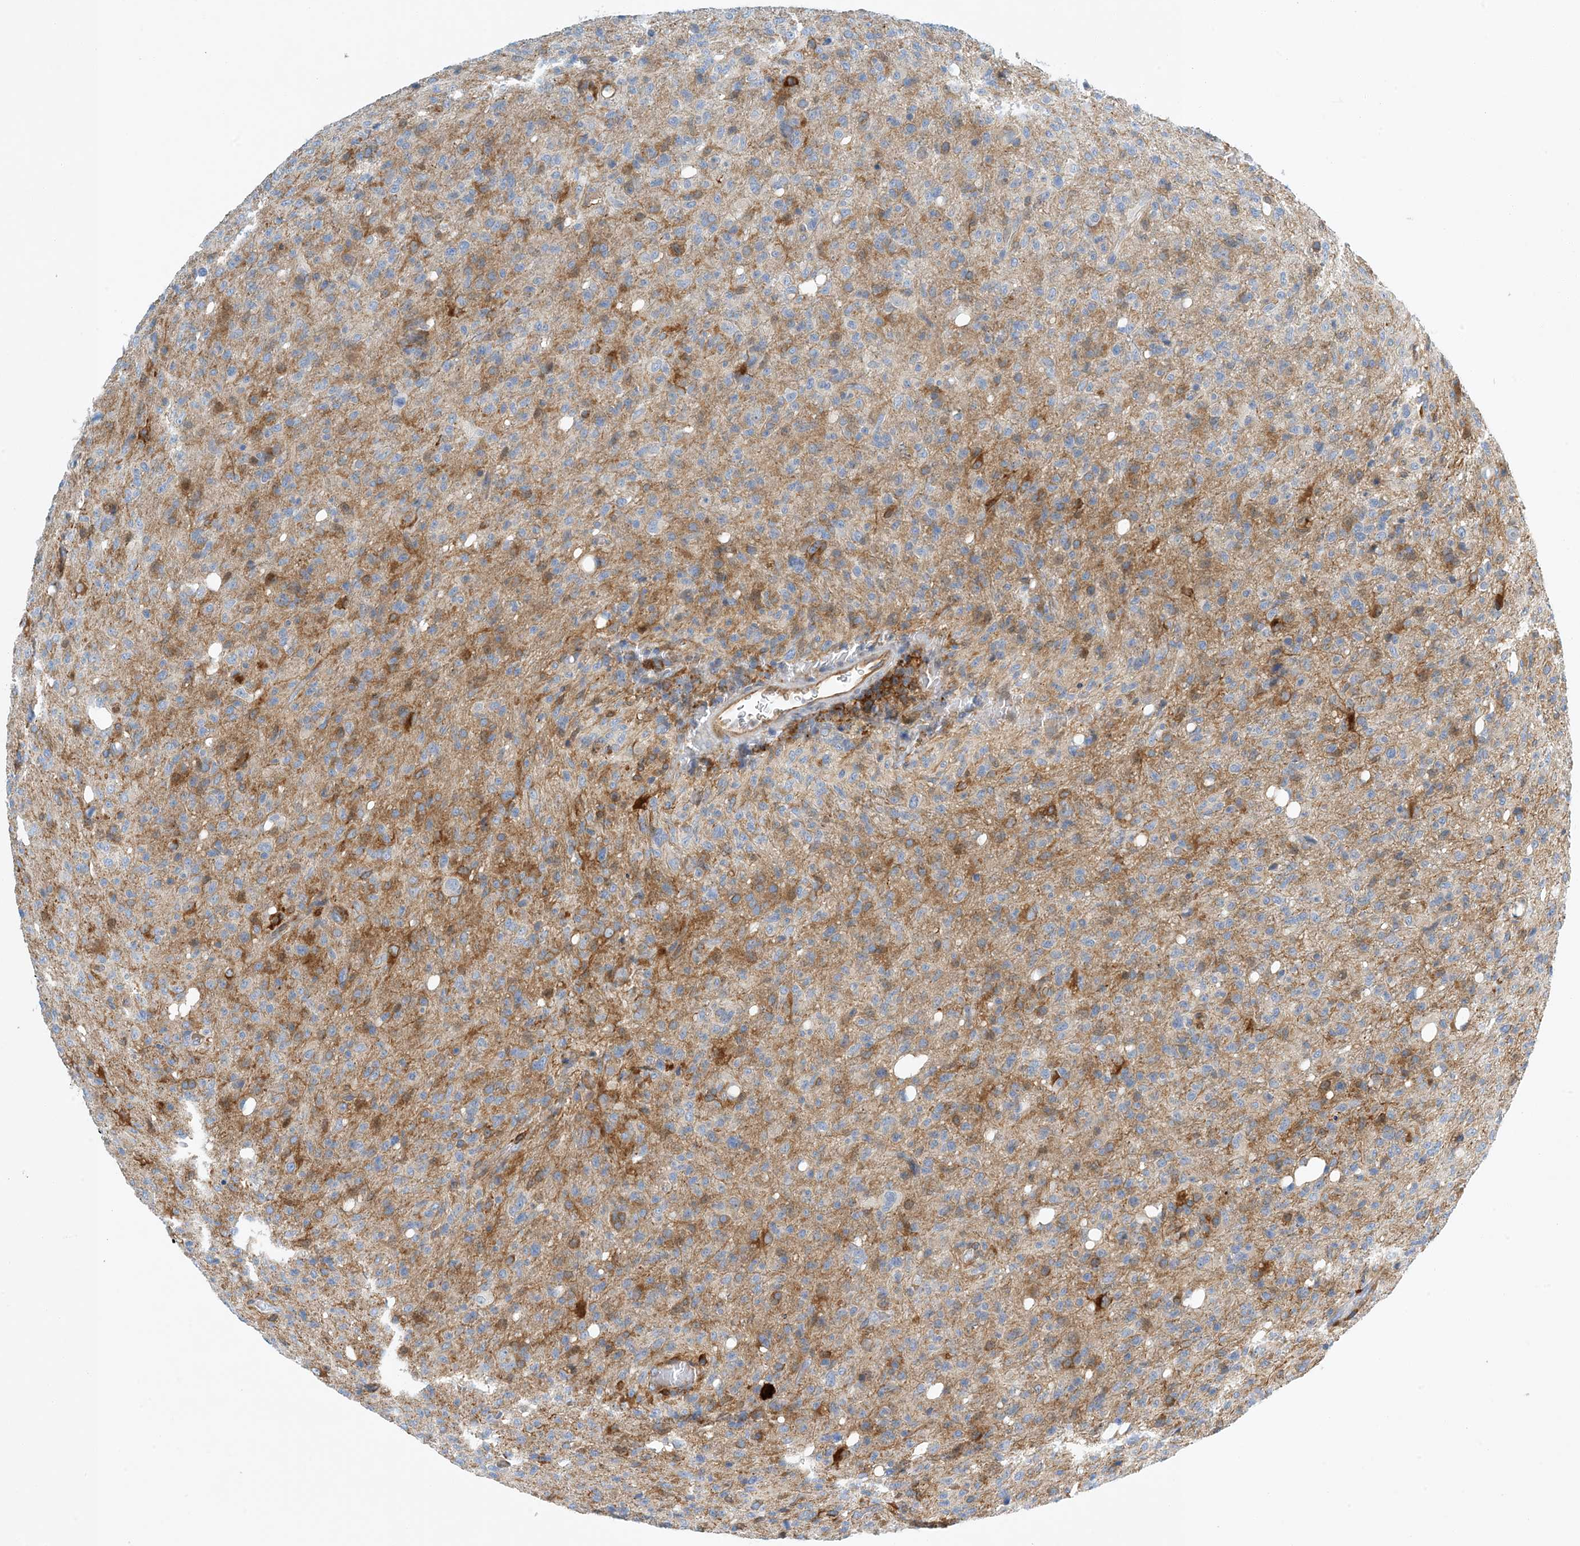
{"staining": {"intensity": "negative", "quantity": "none", "location": "none"}, "tissue": "glioma", "cell_type": "Tumor cells", "image_type": "cancer", "snomed": [{"axis": "morphology", "description": "Glioma, malignant, High grade"}, {"axis": "topography", "description": "Brain"}], "caption": "Immunohistochemical staining of human high-grade glioma (malignant) shows no significant positivity in tumor cells.", "gene": "PCDHA2", "patient": {"sex": "female", "age": 57}}